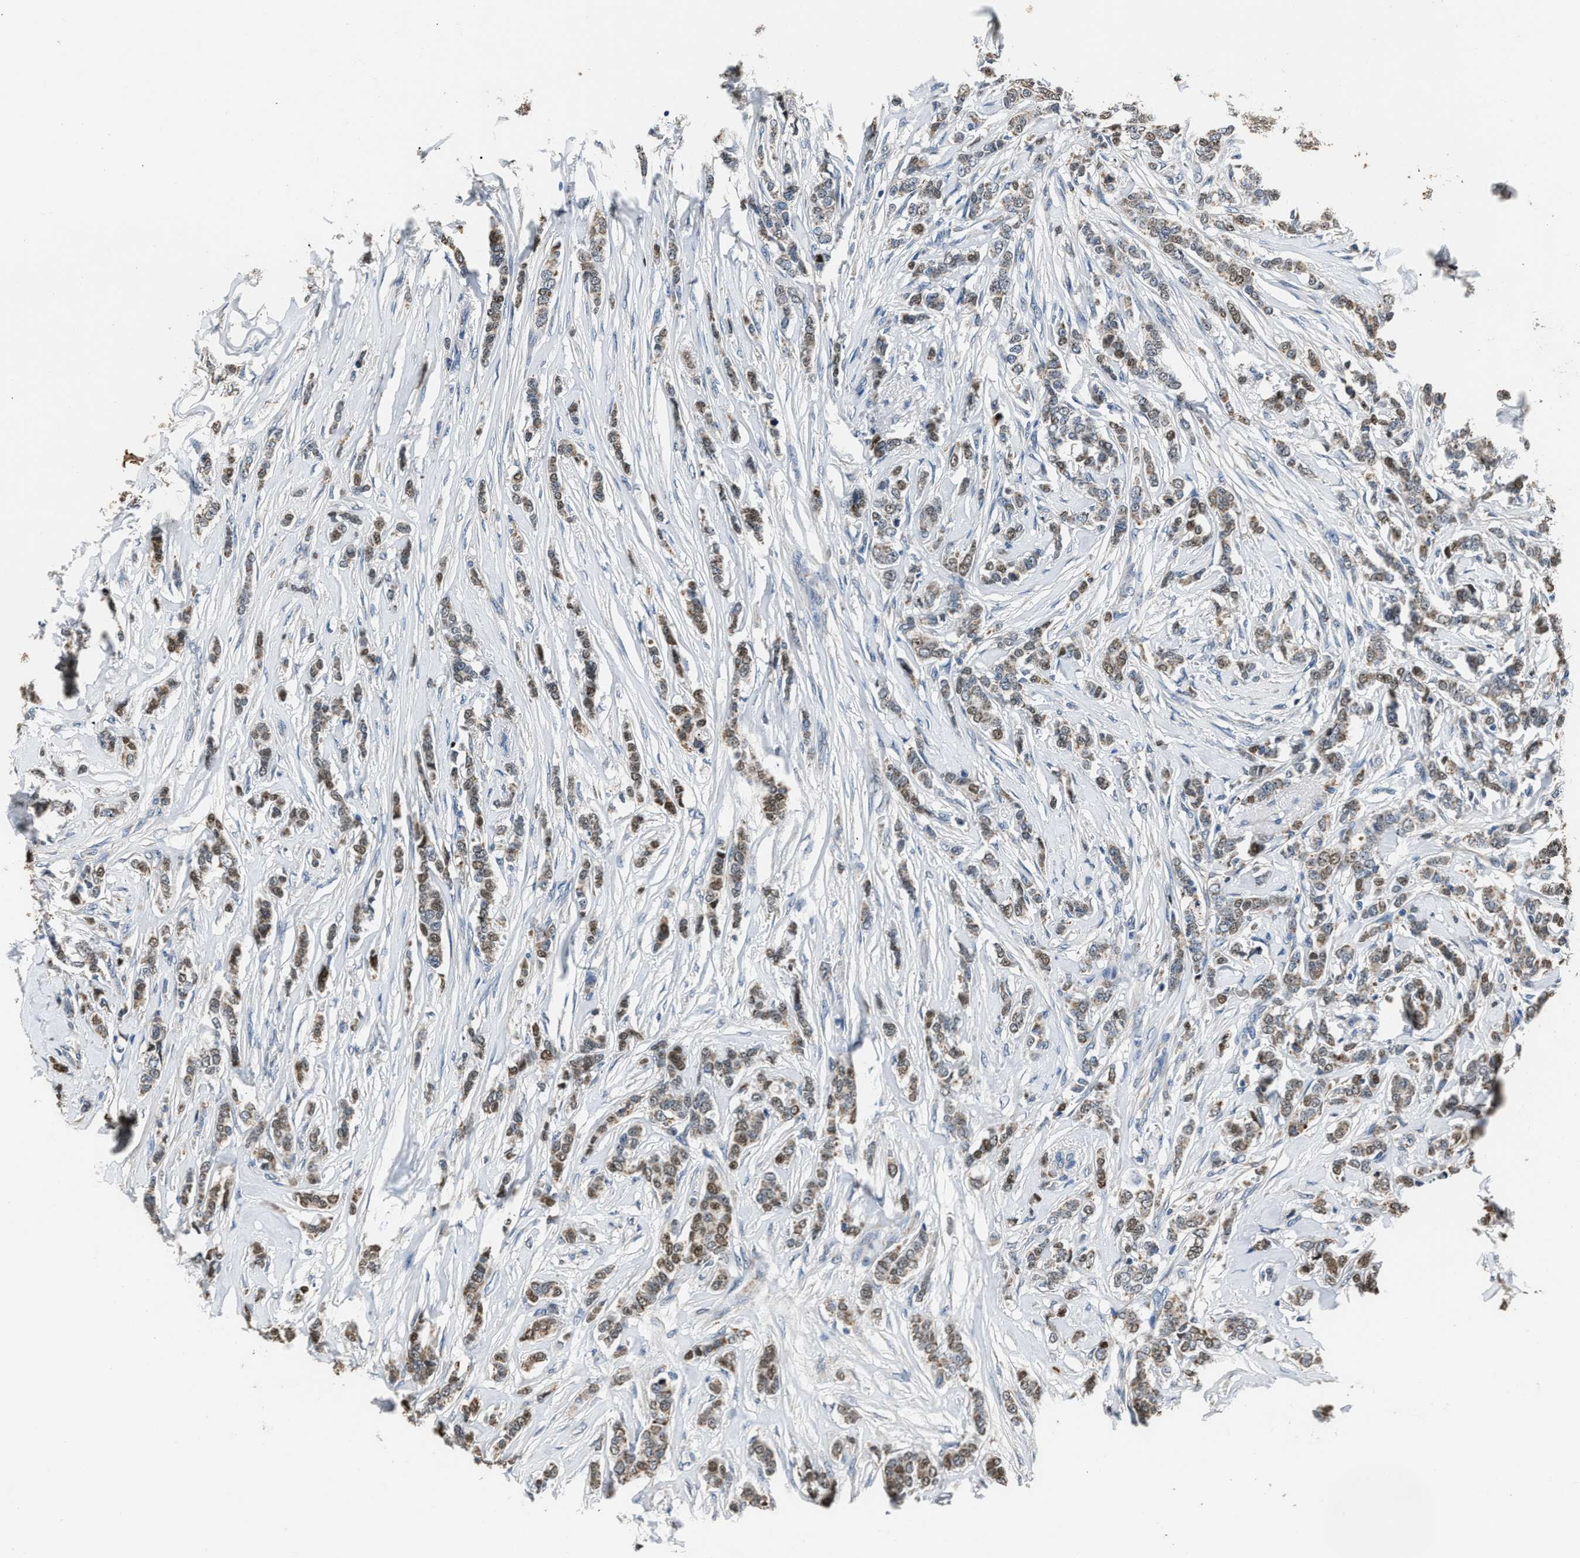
{"staining": {"intensity": "moderate", "quantity": "25%-75%", "location": "nuclear"}, "tissue": "breast cancer", "cell_type": "Tumor cells", "image_type": "cancer", "snomed": [{"axis": "morphology", "description": "Lobular carcinoma"}, {"axis": "topography", "description": "Skin"}, {"axis": "topography", "description": "Breast"}], "caption": "Moderate nuclear positivity is appreciated in about 25%-75% of tumor cells in breast cancer (lobular carcinoma).", "gene": "NSUN5", "patient": {"sex": "female", "age": 46}}